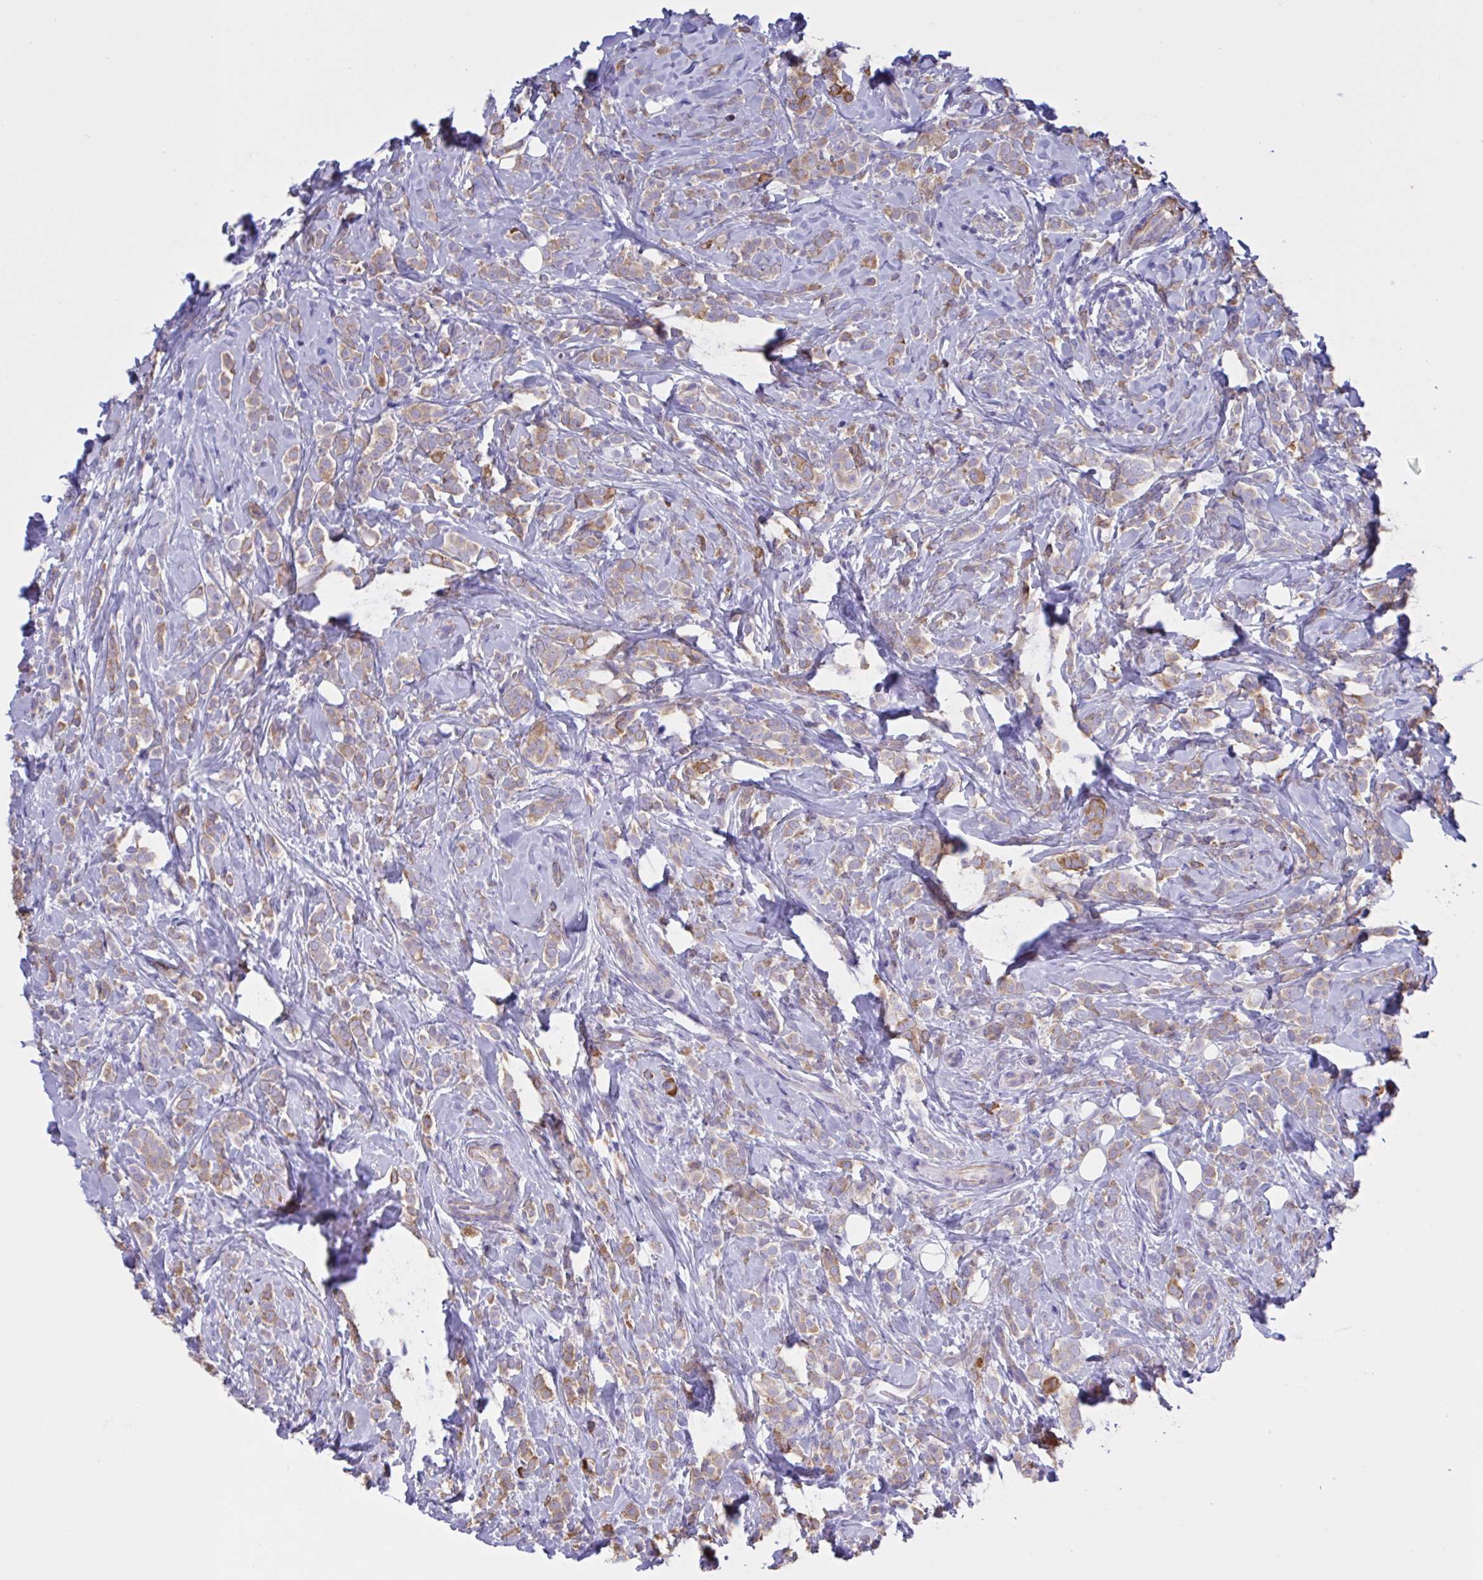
{"staining": {"intensity": "moderate", "quantity": ">75%", "location": "cytoplasmic/membranous"}, "tissue": "breast cancer", "cell_type": "Tumor cells", "image_type": "cancer", "snomed": [{"axis": "morphology", "description": "Lobular carcinoma"}, {"axis": "topography", "description": "Breast"}], "caption": "Protein expression analysis of human breast lobular carcinoma reveals moderate cytoplasmic/membranous expression in about >75% of tumor cells.", "gene": "SLC66A1", "patient": {"sex": "female", "age": 49}}